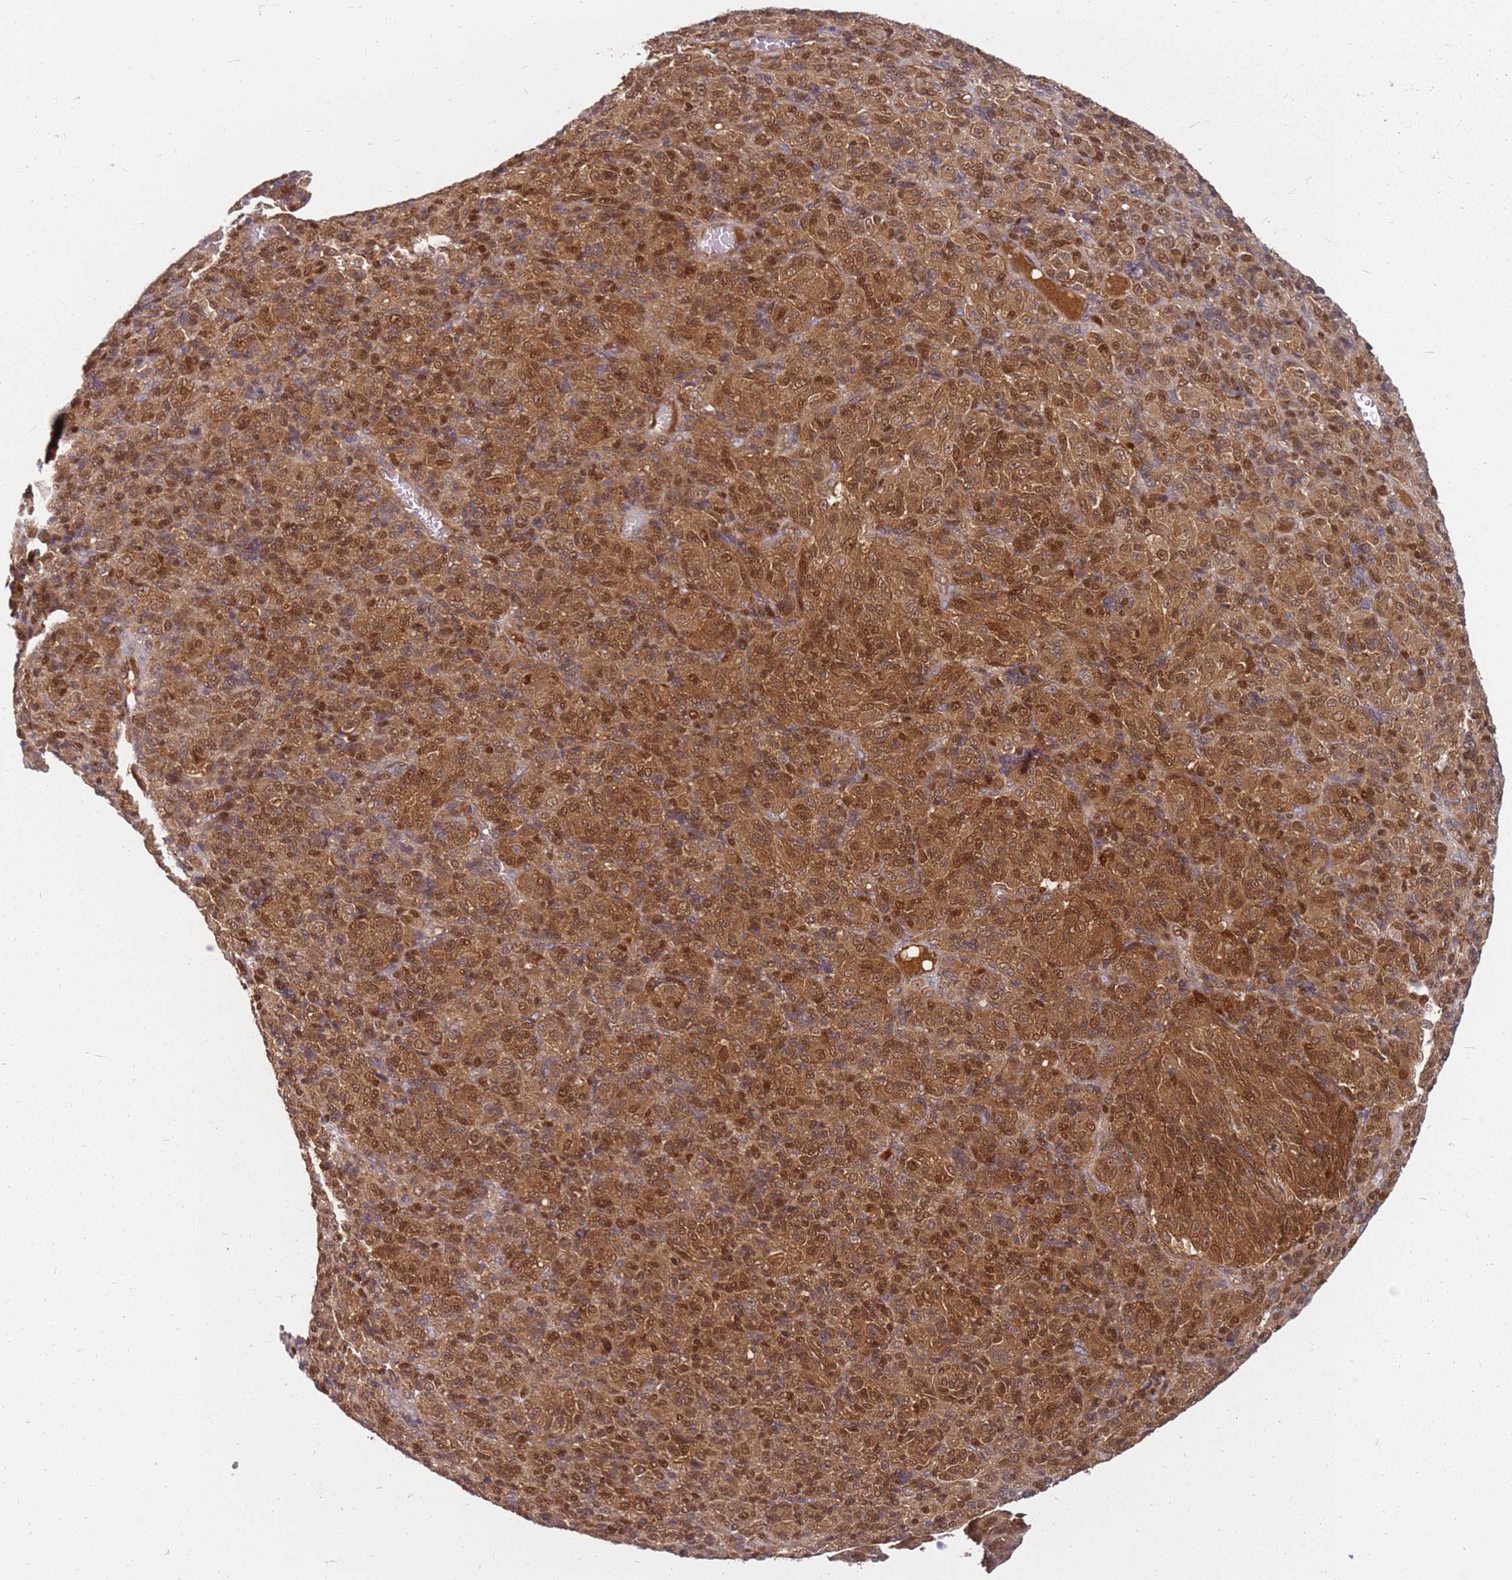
{"staining": {"intensity": "strong", "quantity": ">75%", "location": "cytoplasmic/membranous,nuclear"}, "tissue": "melanoma", "cell_type": "Tumor cells", "image_type": "cancer", "snomed": [{"axis": "morphology", "description": "Malignant melanoma, Metastatic site"}, {"axis": "topography", "description": "Brain"}], "caption": "Human malignant melanoma (metastatic site) stained for a protein (brown) exhibits strong cytoplasmic/membranous and nuclear positive staining in about >75% of tumor cells.", "gene": "NUDT14", "patient": {"sex": "female", "age": 56}}